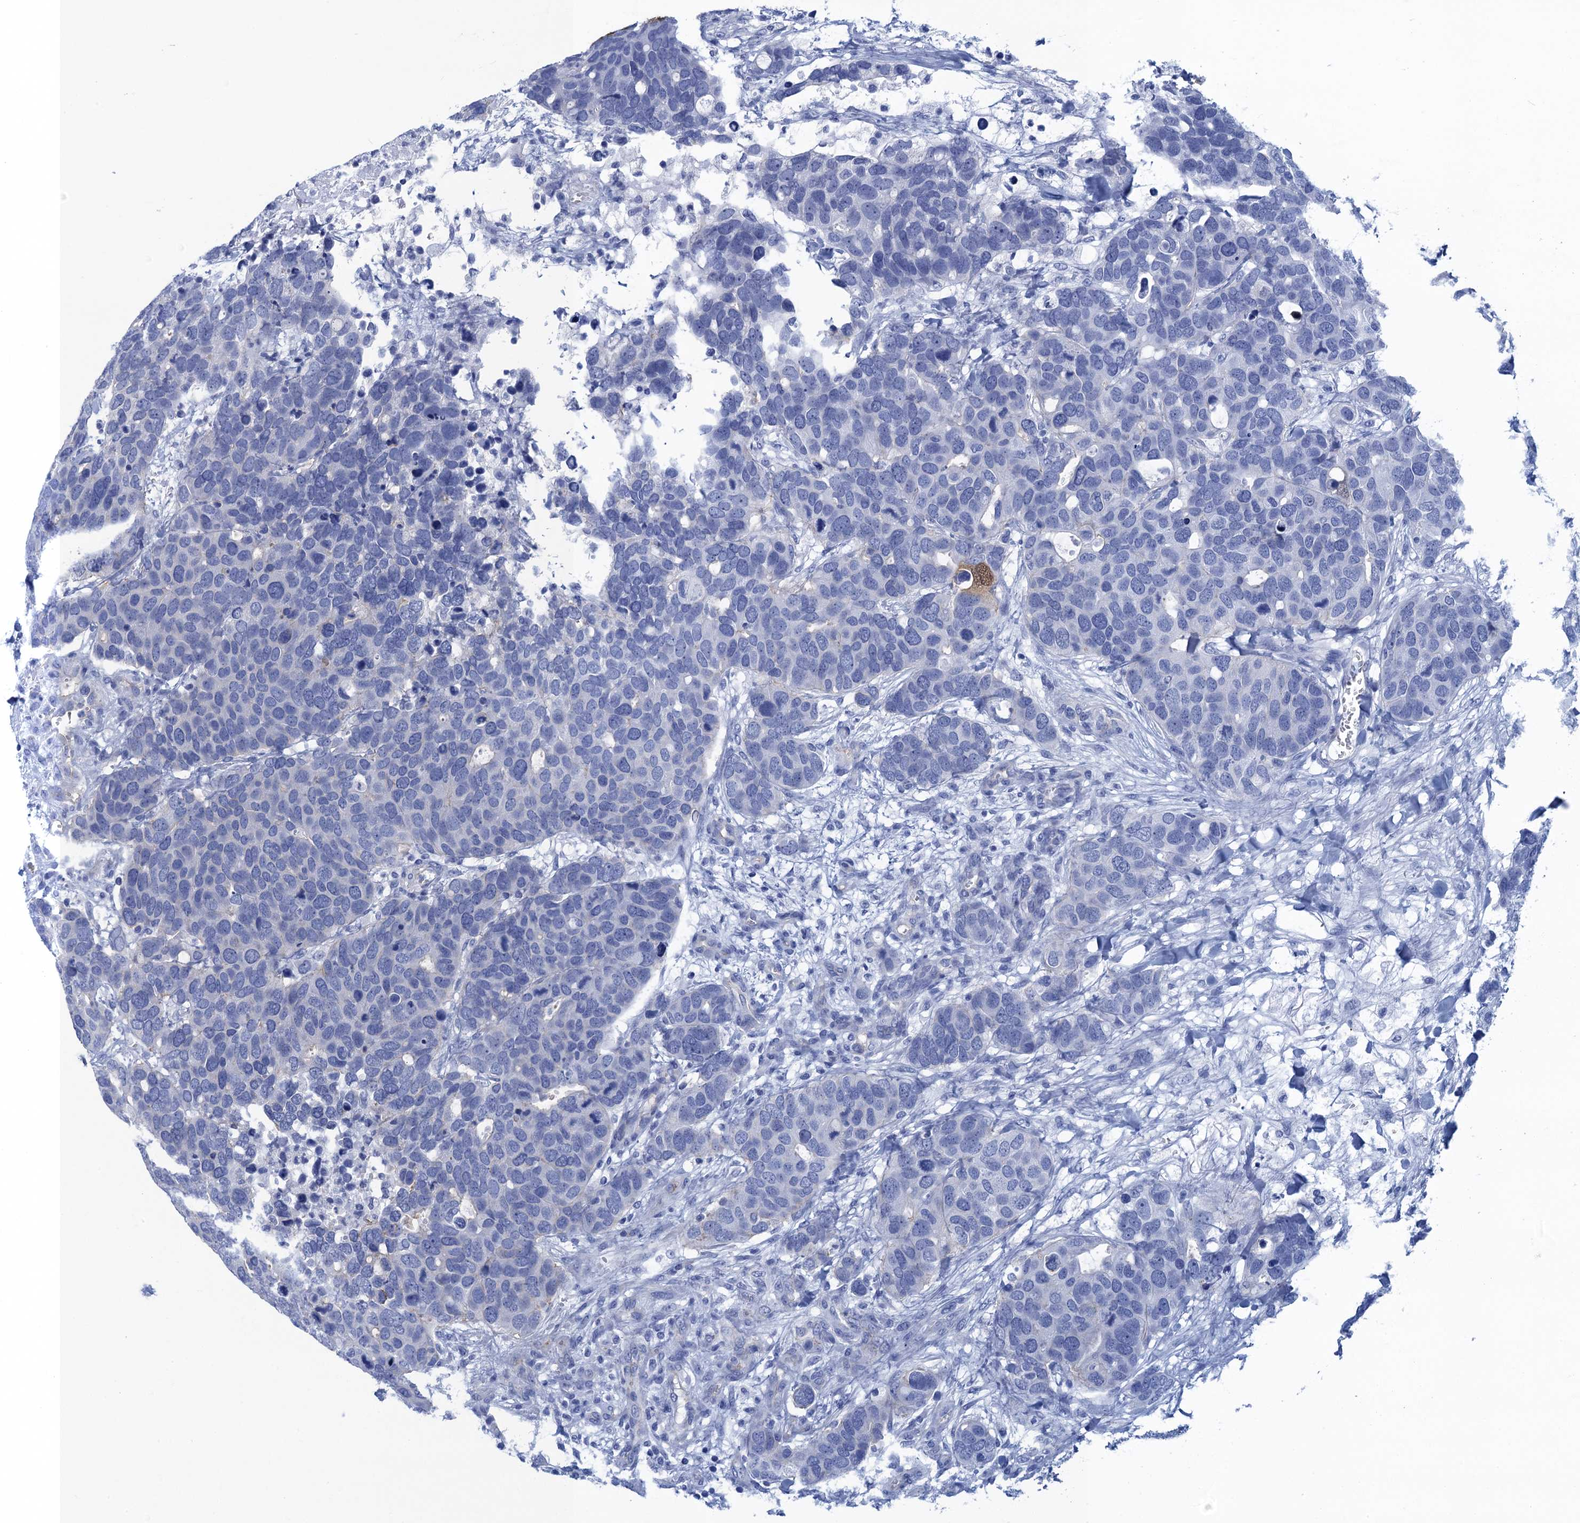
{"staining": {"intensity": "negative", "quantity": "none", "location": "none"}, "tissue": "breast cancer", "cell_type": "Tumor cells", "image_type": "cancer", "snomed": [{"axis": "morphology", "description": "Duct carcinoma"}, {"axis": "topography", "description": "Breast"}], "caption": "DAB (3,3'-diaminobenzidine) immunohistochemical staining of intraductal carcinoma (breast) exhibits no significant expression in tumor cells. (Stains: DAB immunohistochemistry (IHC) with hematoxylin counter stain, Microscopy: brightfield microscopy at high magnification).", "gene": "CALML5", "patient": {"sex": "female", "age": 83}}